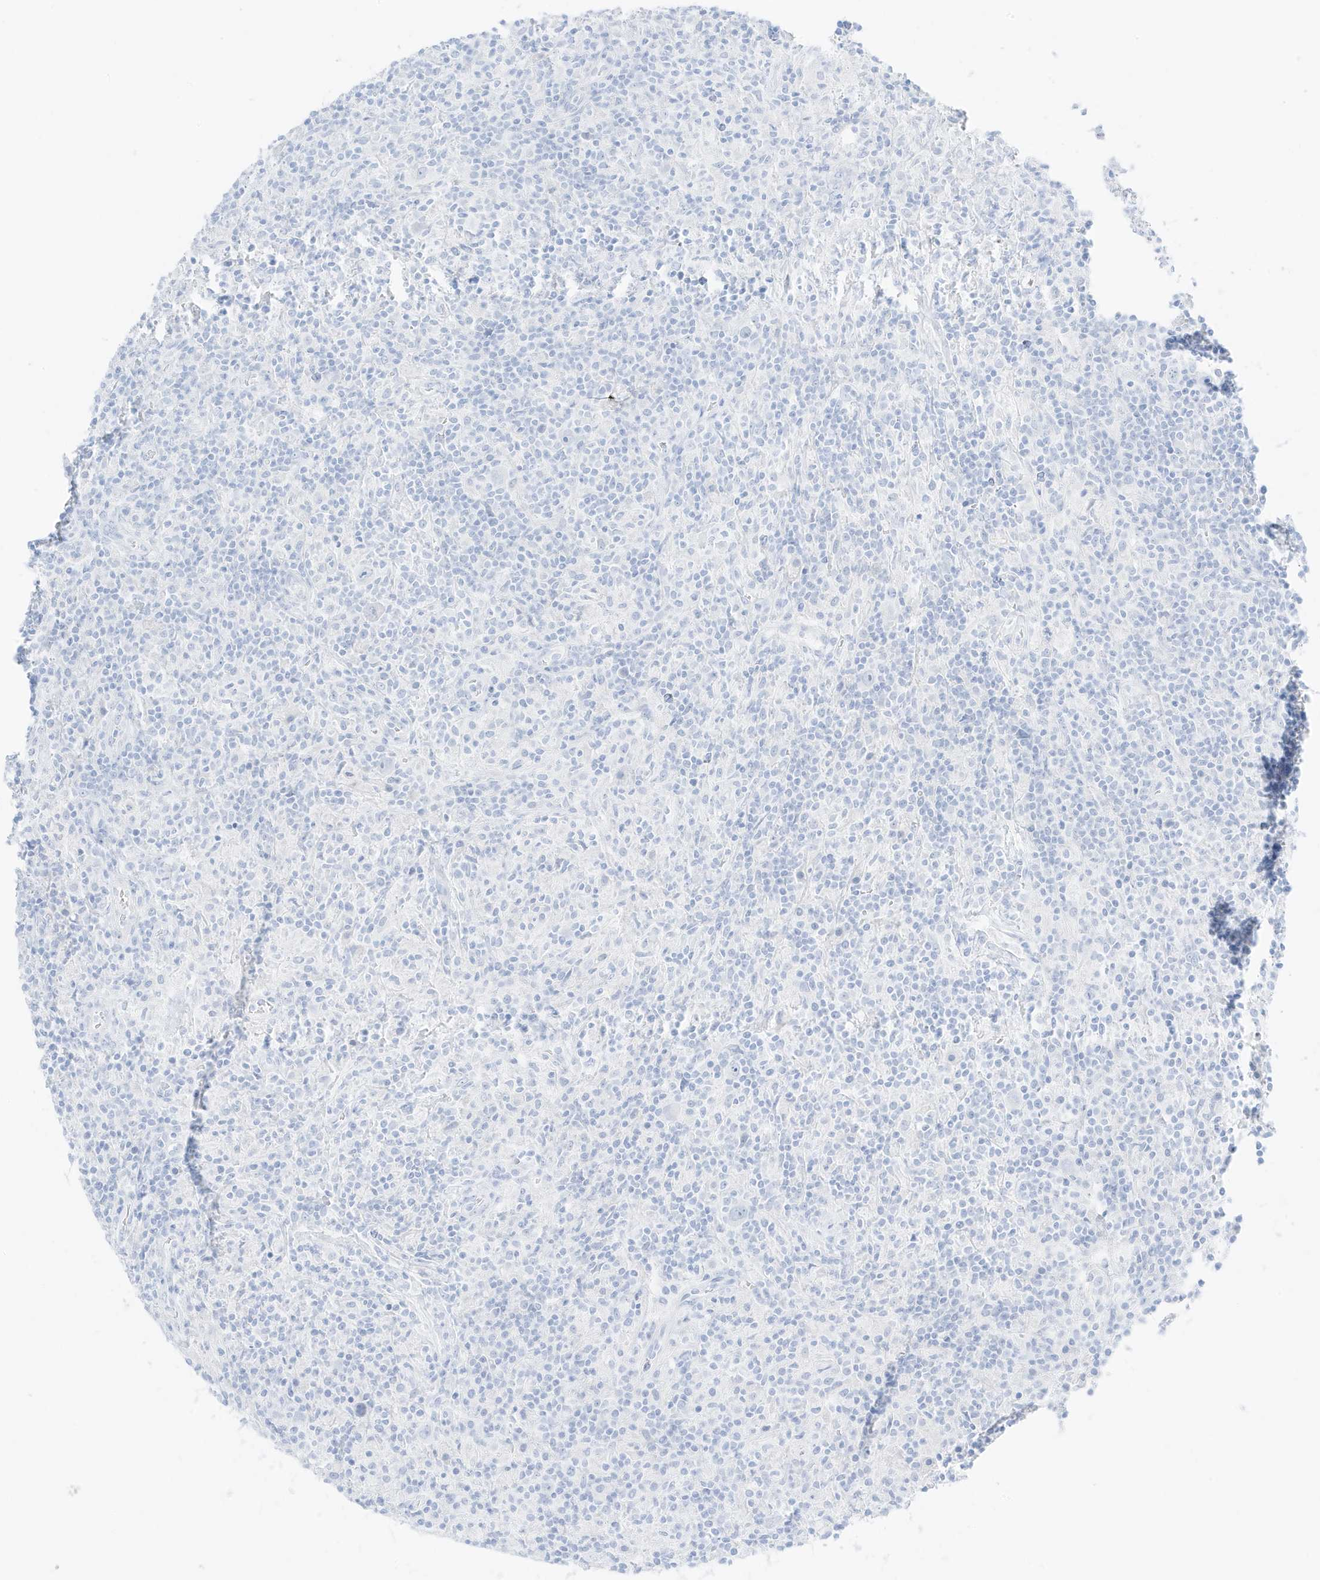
{"staining": {"intensity": "negative", "quantity": "none", "location": "none"}, "tissue": "lymphoma", "cell_type": "Tumor cells", "image_type": "cancer", "snomed": [{"axis": "morphology", "description": "Hodgkin's disease, NOS"}, {"axis": "topography", "description": "Lymph node"}], "caption": "Histopathology image shows no significant protein positivity in tumor cells of Hodgkin's disease. (Immunohistochemistry, brightfield microscopy, high magnification).", "gene": "SLC22A13", "patient": {"sex": "male", "age": 70}}